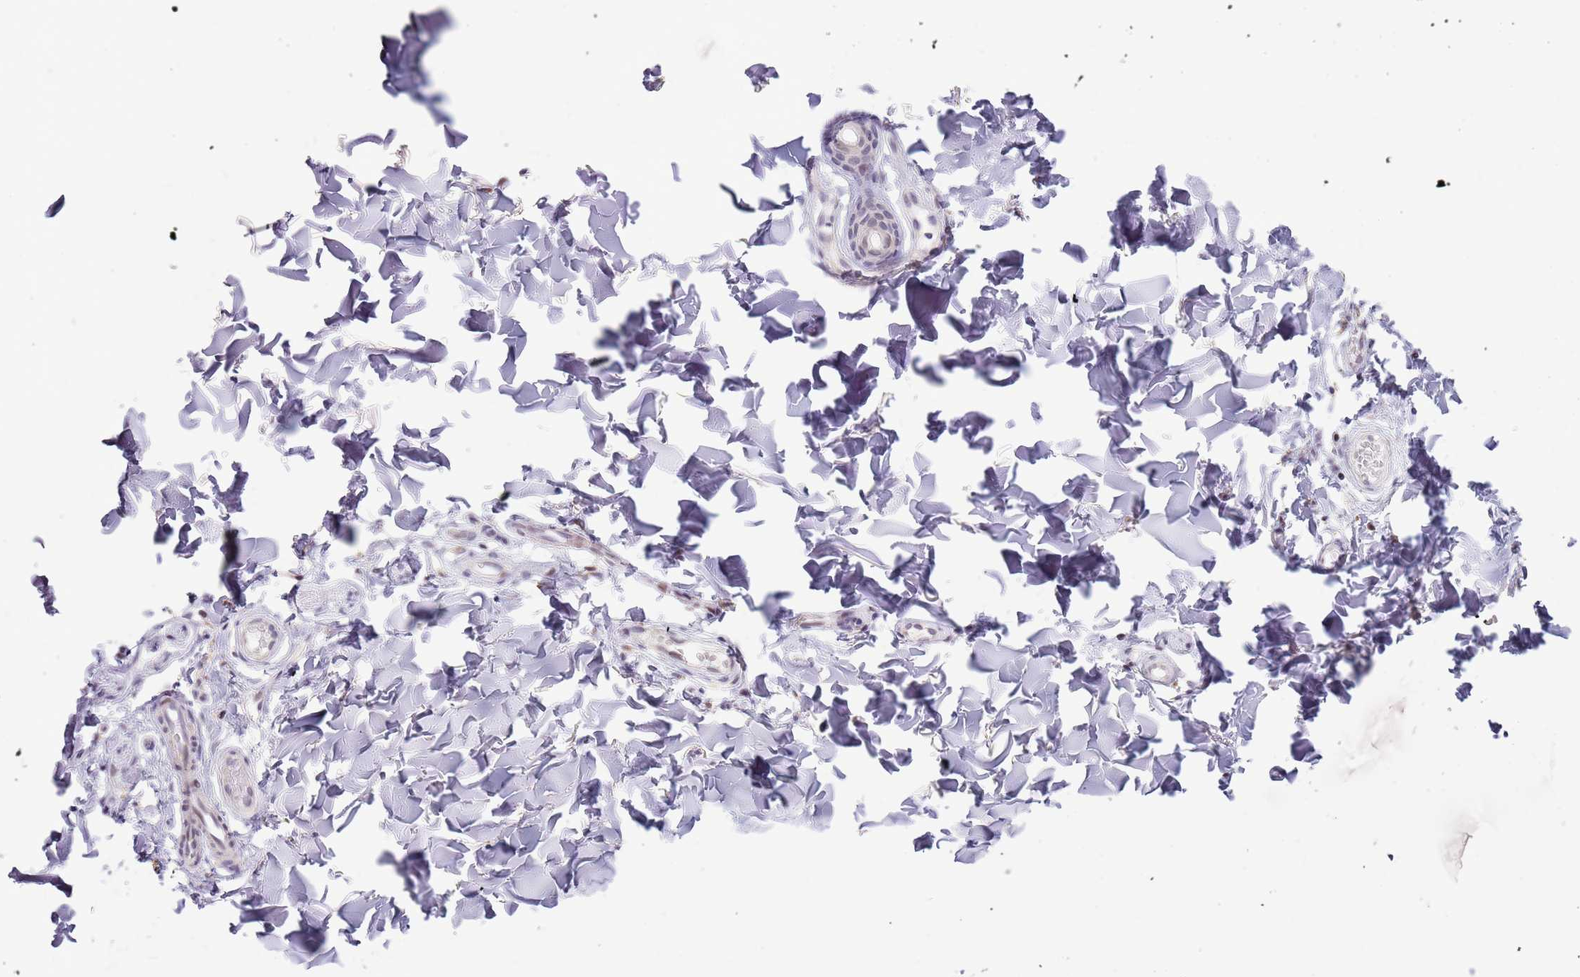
{"staining": {"intensity": "negative", "quantity": "none", "location": "none"}, "tissue": "skin", "cell_type": "Fibroblasts", "image_type": "normal", "snomed": [{"axis": "morphology", "description": "Normal tissue, NOS"}, {"axis": "topography", "description": "Skin"}], "caption": "IHC micrograph of normal skin: human skin stained with DAB (3,3'-diaminobenzidine) shows no significant protein positivity in fibroblasts. (DAB IHC visualized using brightfield microscopy, high magnification).", "gene": "MLLT11", "patient": {"sex": "male", "age": 36}}